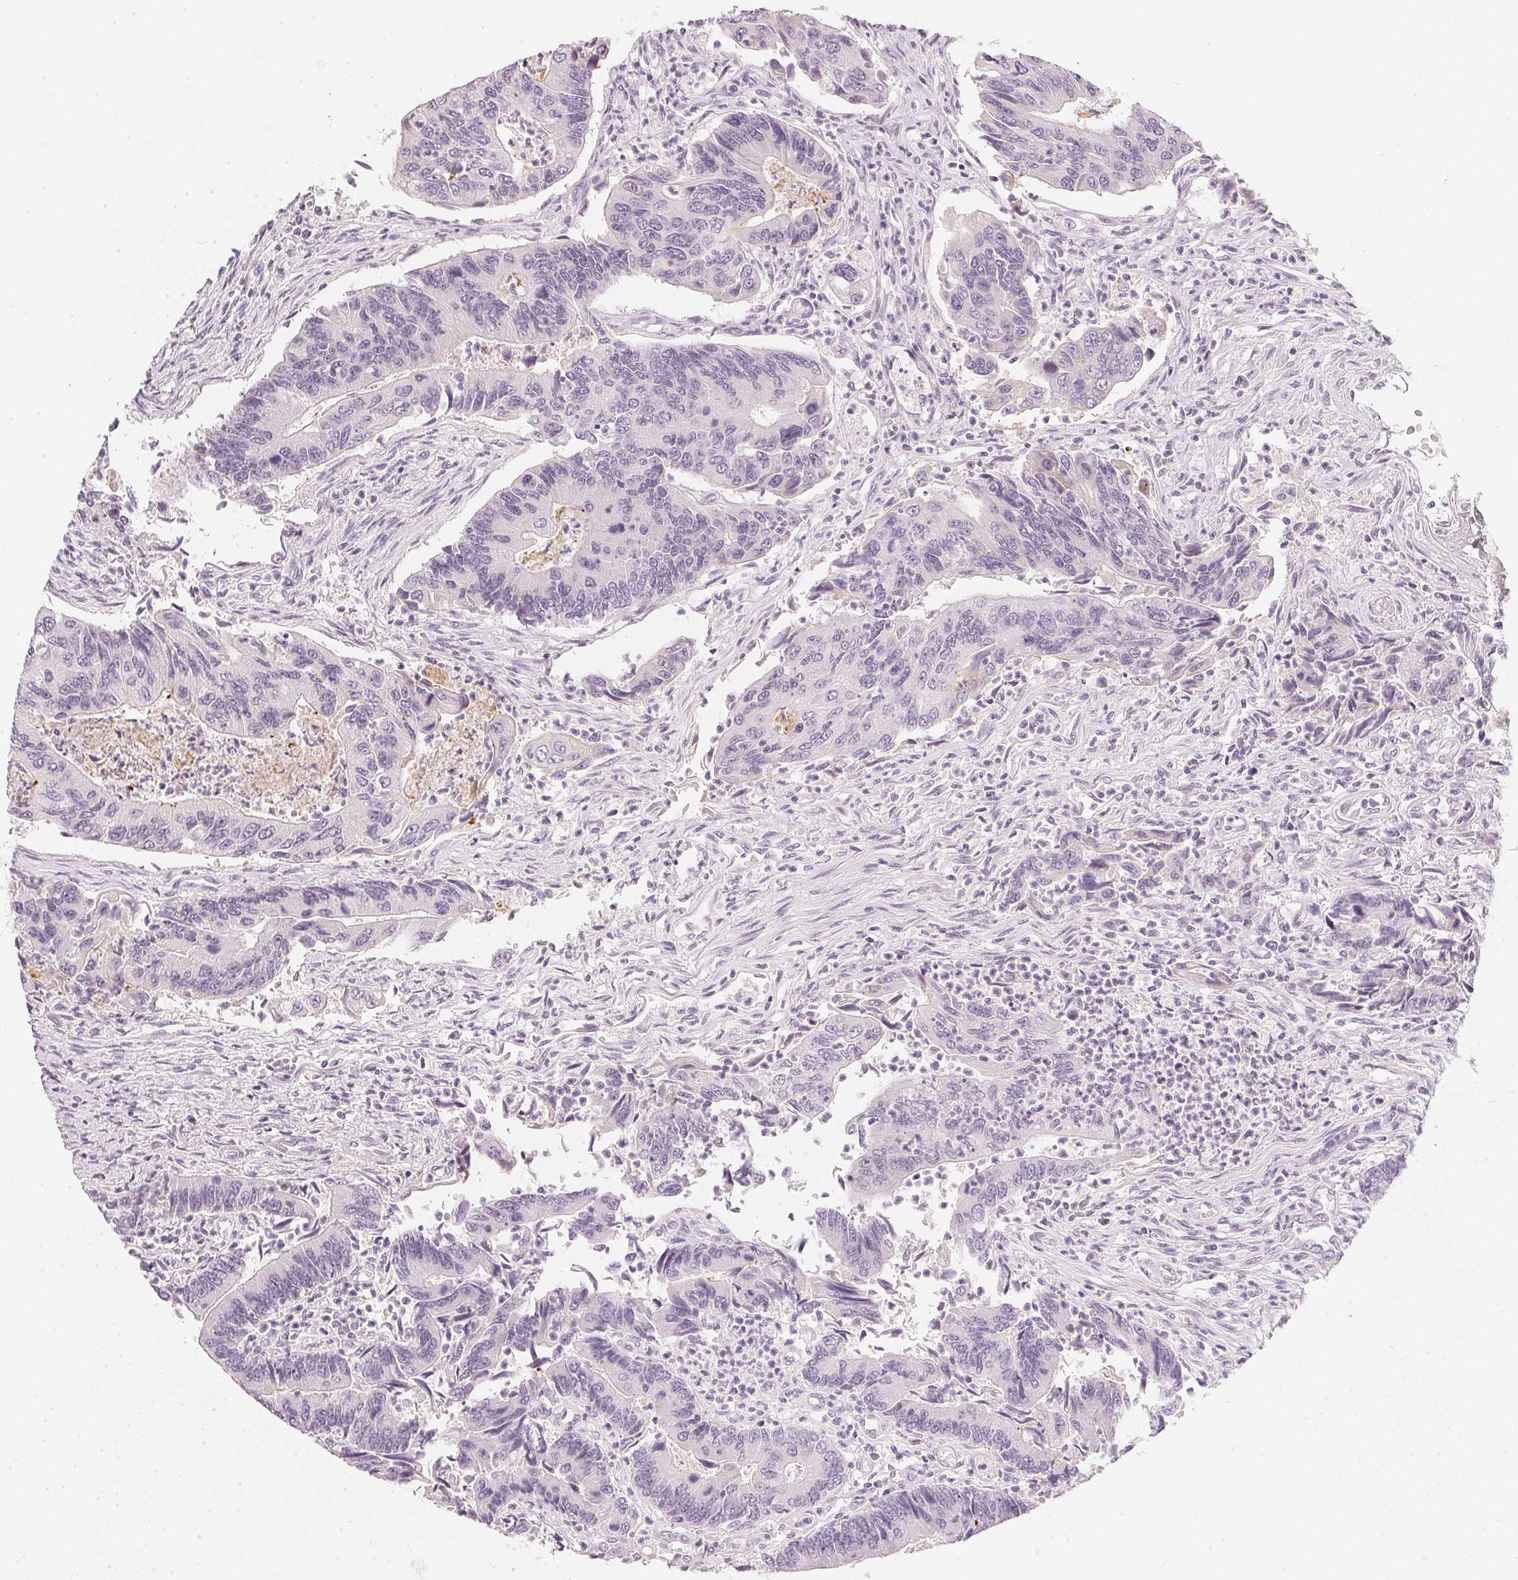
{"staining": {"intensity": "negative", "quantity": "none", "location": "none"}, "tissue": "colorectal cancer", "cell_type": "Tumor cells", "image_type": "cancer", "snomed": [{"axis": "morphology", "description": "Adenocarcinoma, NOS"}, {"axis": "topography", "description": "Colon"}], "caption": "Colorectal adenocarcinoma was stained to show a protein in brown. There is no significant expression in tumor cells.", "gene": "CHST4", "patient": {"sex": "female", "age": 67}}